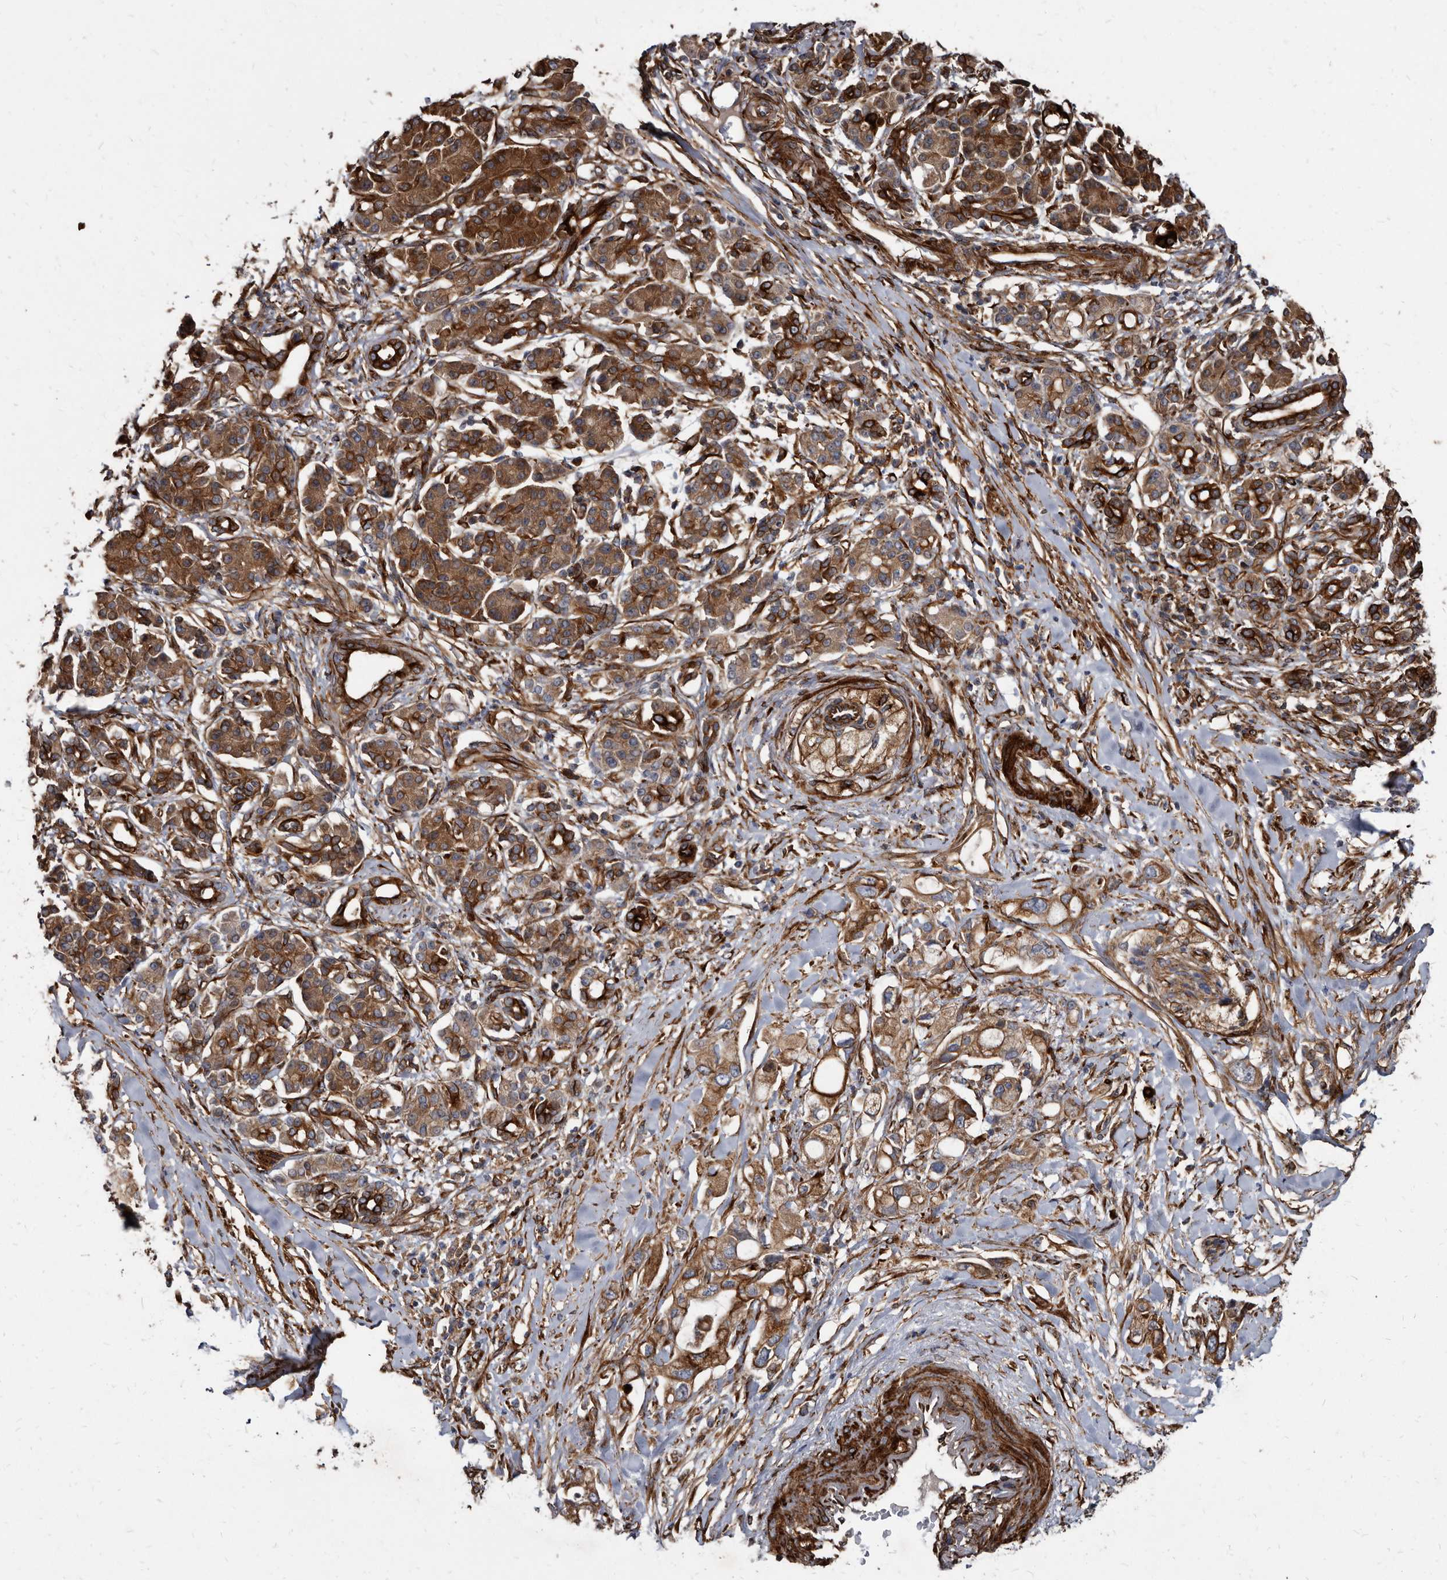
{"staining": {"intensity": "strong", "quantity": ">75%", "location": "cytoplasmic/membranous"}, "tissue": "pancreatic cancer", "cell_type": "Tumor cells", "image_type": "cancer", "snomed": [{"axis": "morphology", "description": "Adenocarcinoma, NOS"}, {"axis": "topography", "description": "Pancreas"}], "caption": "Immunohistochemistry (IHC) image of neoplastic tissue: human pancreatic cancer (adenocarcinoma) stained using immunohistochemistry (IHC) displays high levels of strong protein expression localized specifically in the cytoplasmic/membranous of tumor cells, appearing as a cytoplasmic/membranous brown color.", "gene": "KCTD20", "patient": {"sex": "female", "age": 56}}